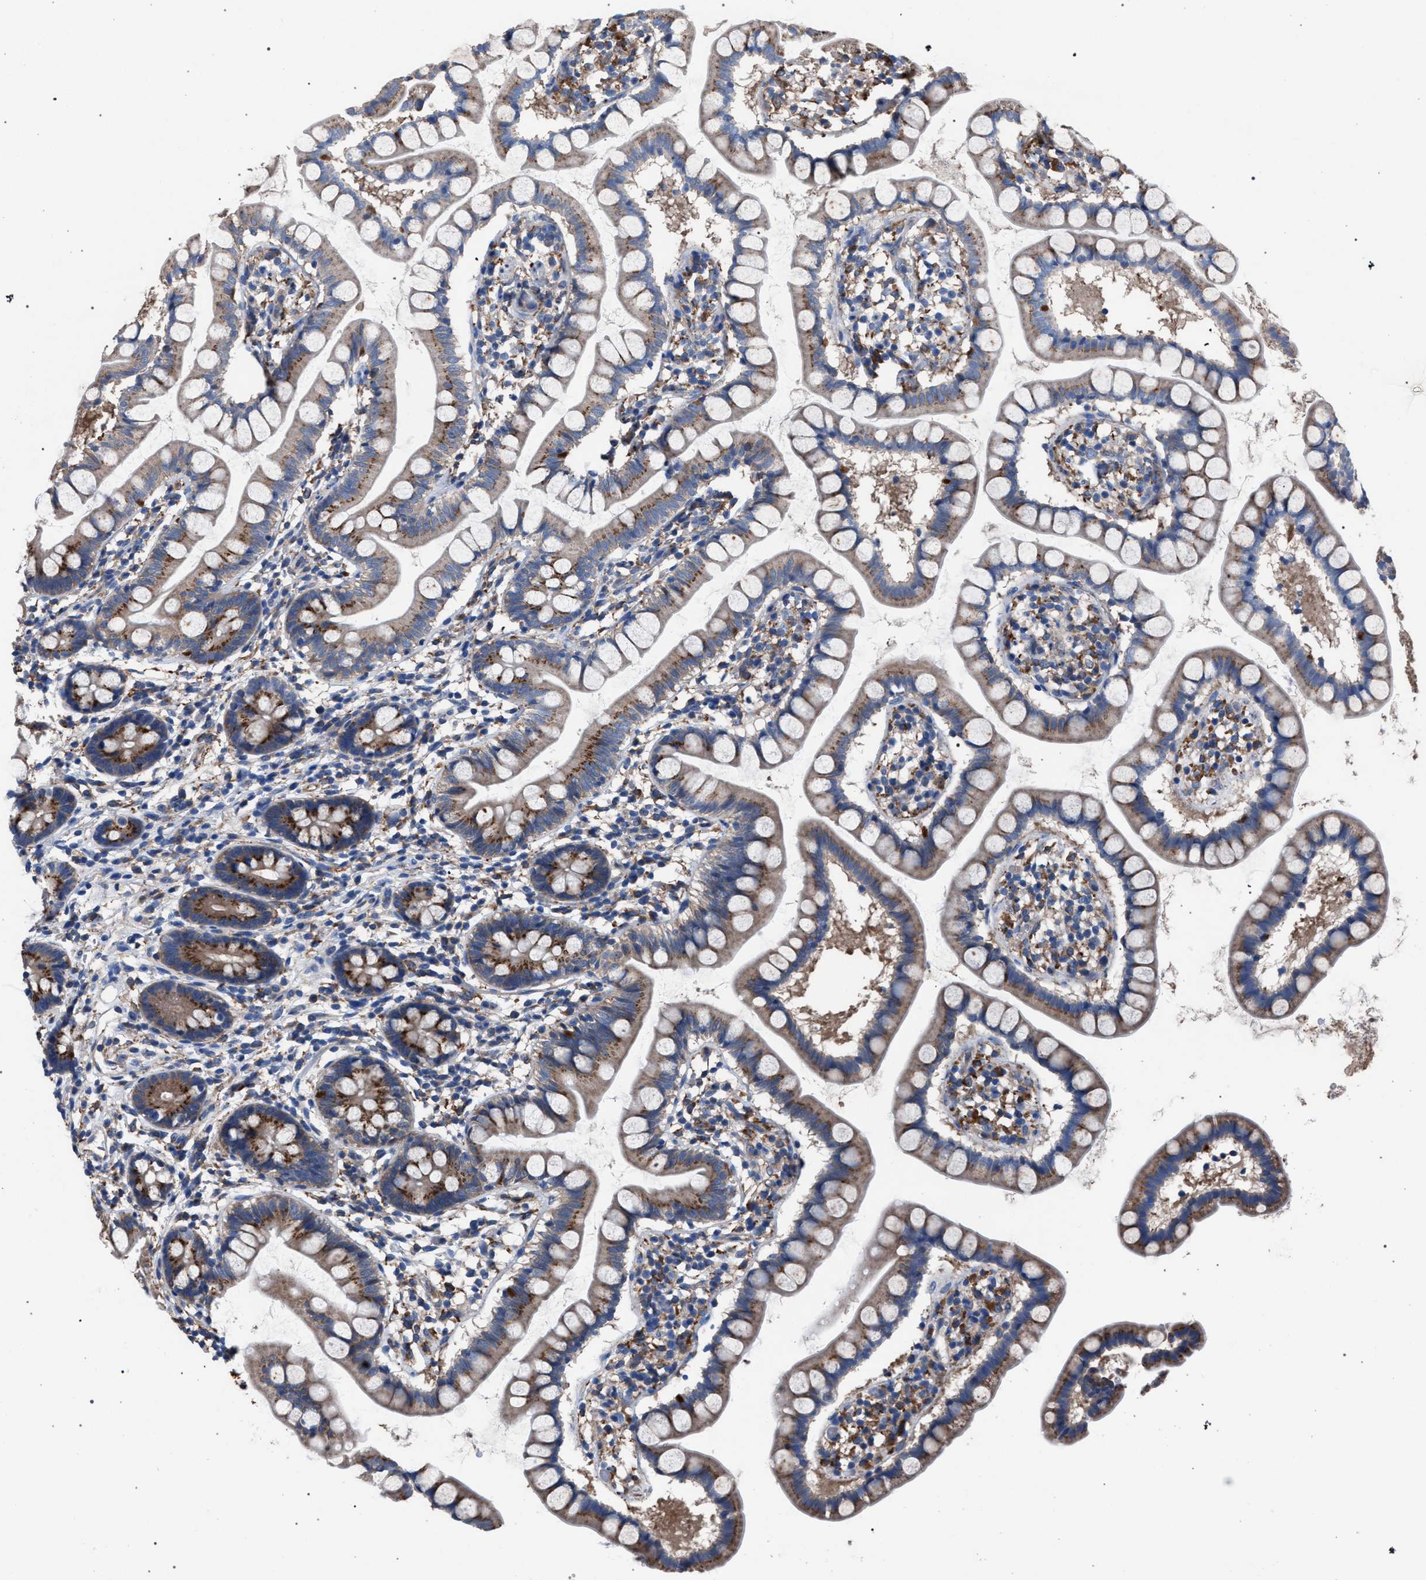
{"staining": {"intensity": "strong", "quantity": "25%-75%", "location": "cytoplasmic/membranous"}, "tissue": "small intestine", "cell_type": "Glandular cells", "image_type": "normal", "snomed": [{"axis": "morphology", "description": "Normal tissue, NOS"}, {"axis": "topography", "description": "Small intestine"}], "caption": "High-power microscopy captured an immunohistochemistry (IHC) image of benign small intestine, revealing strong cytoplasmic/membranous positivity in about 25%-75% of glandular cells.", "gene": "ATP6V0A1", "patient": {"sex": "female", "age": 84}}